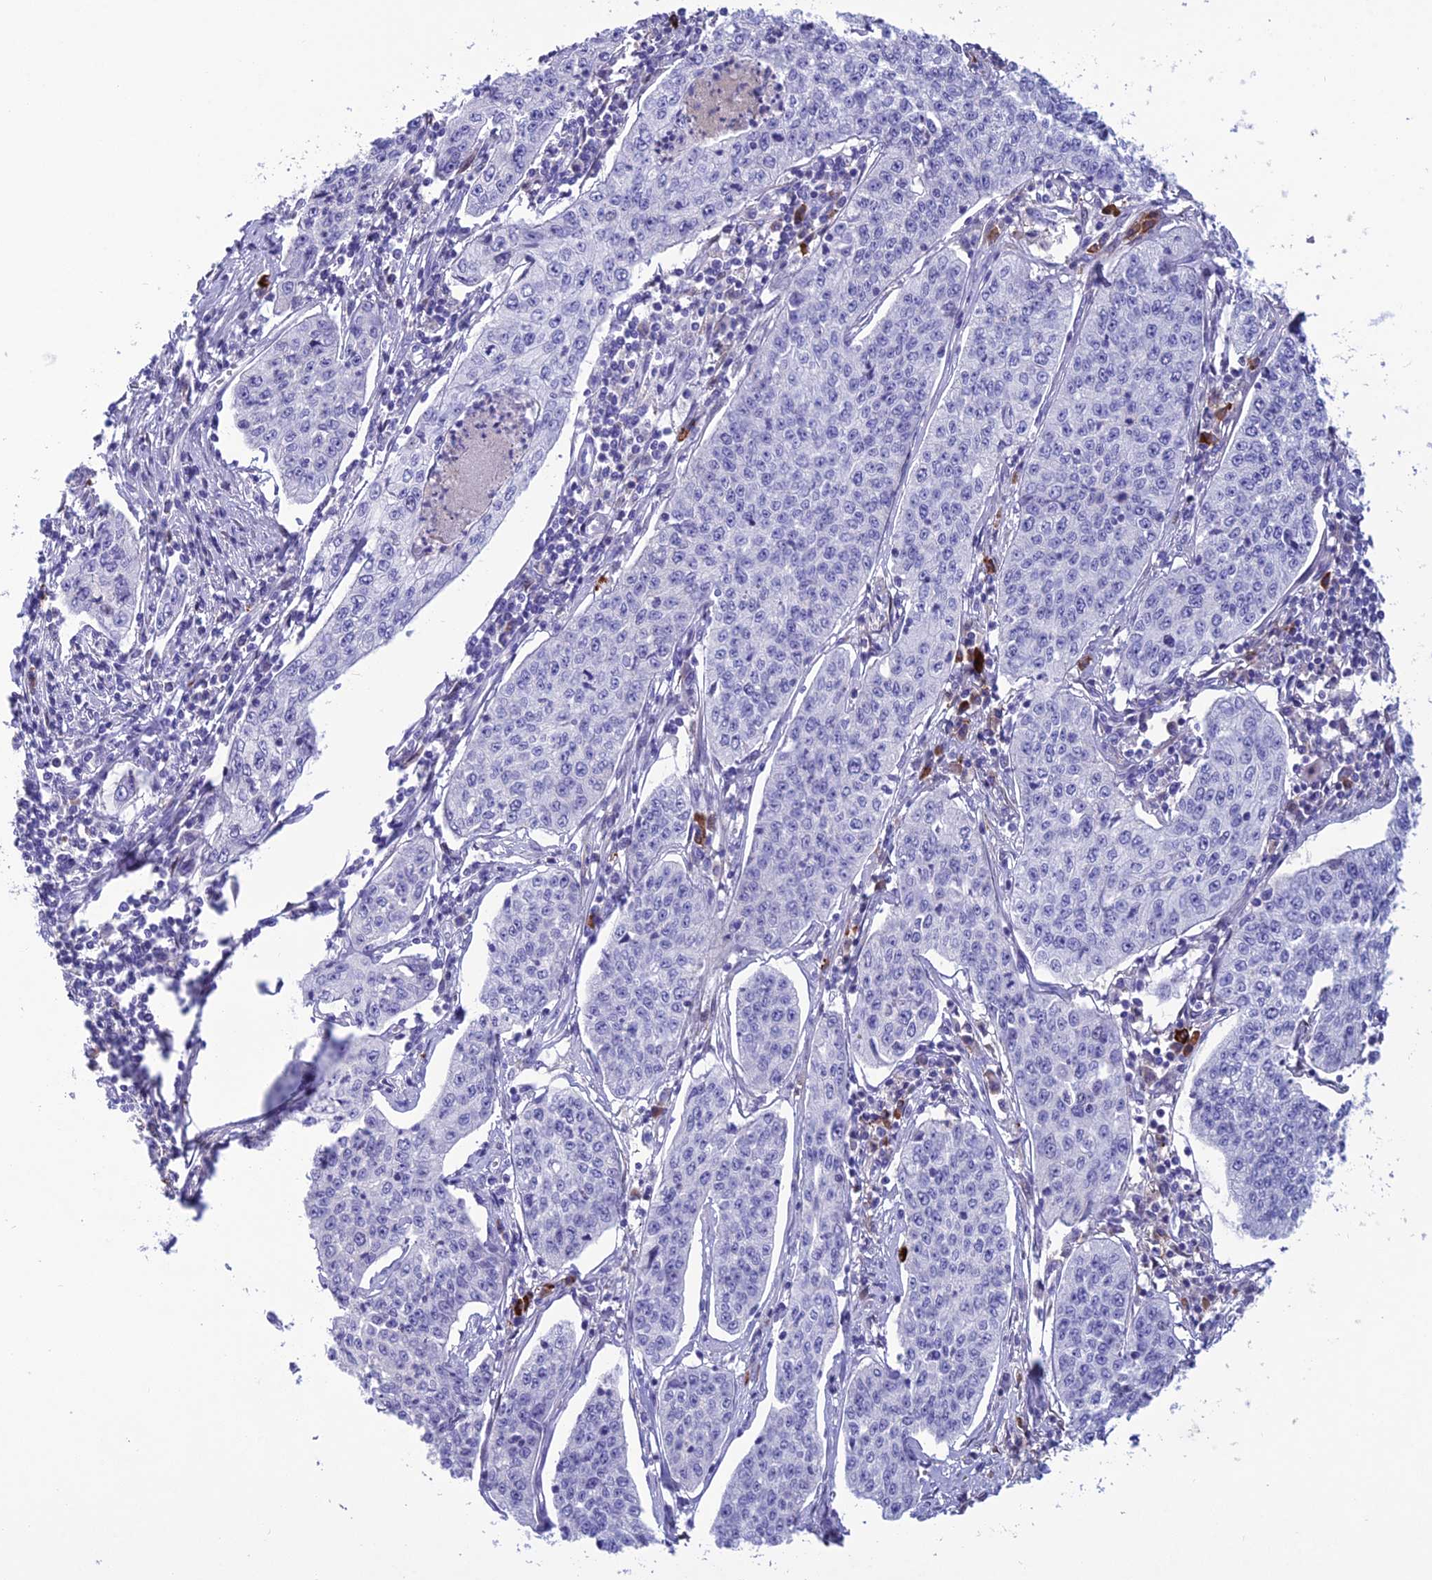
{"staining": {"intensity": "negative", "quantity": "none", "location": "none"}, "tissue": "cervical cancer", "cell_type": "Tumor cells", "image_type": "cancer", "snomed": [{"axis": "morphology", "description": "Squamous cell carcinoma, NOS"}, {"axis": "topography", "description": "Cervix"}], "caption": "Photomicrograph shows no protein positivity in tumor cells of cervical cancer tissue.", "gene": "CRB2", "patient": {"sex": "female", "age": 35}}